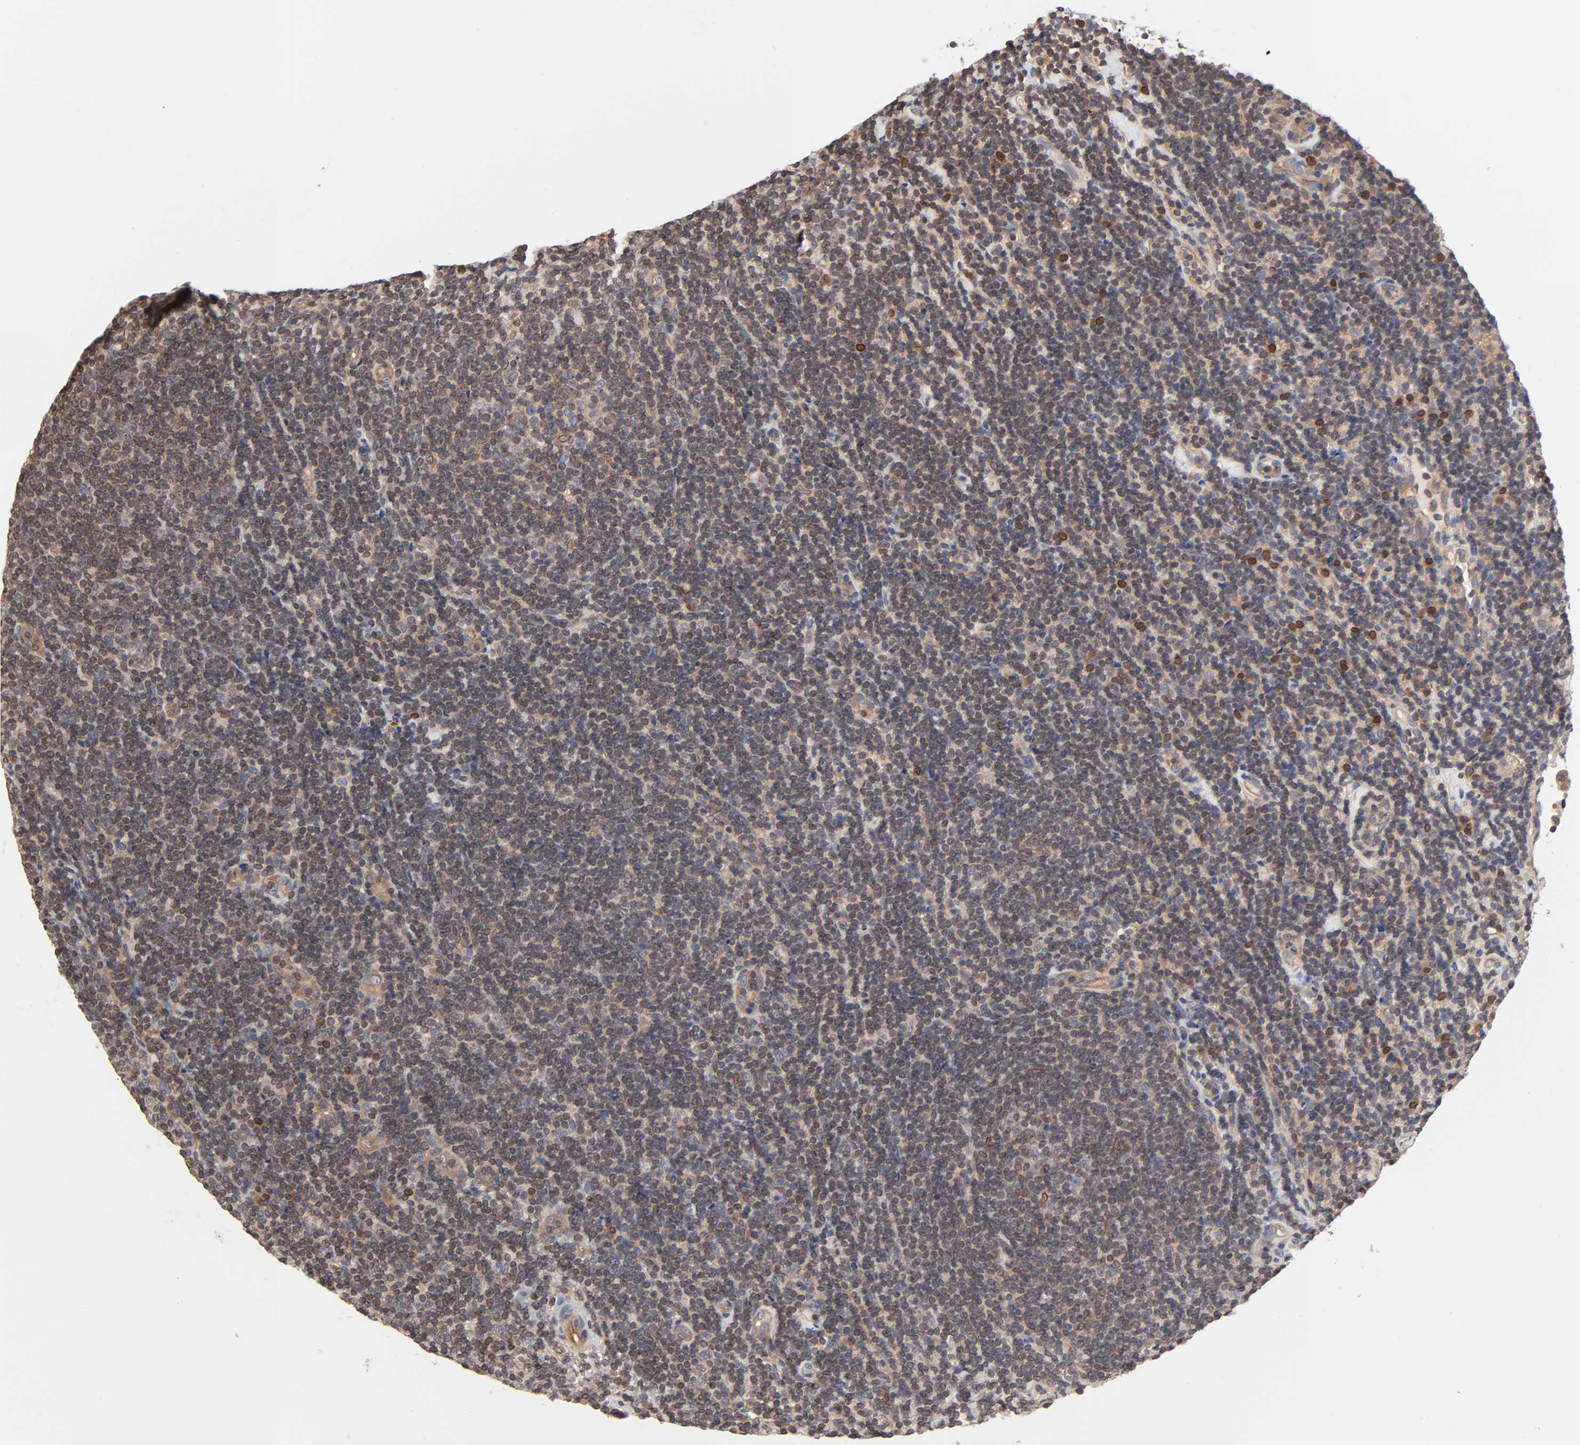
{"staining": {"intensity": "moderate", "quantity": ">75%", "location": "cytoplasmic/membranous"}, "tissue": "lymphoma", "cell_type": "Tumor cells", "image_type": "cancer", "snomed": [{"axis": "morphology", "description": "Malignant lymphoma, non-Hodgkin's type, Low grade"}, {"axis": "topography", "description": "Lymph node"}], "caption": "An immunohistochemistry image of tumor tissue is shown. Protein staining in brown shows moderate cytoplasmic/membranous positivity in lymphoma within tumor cells.", "gene": "STRN3", "patient": {"sex": "male", "age": 70}}